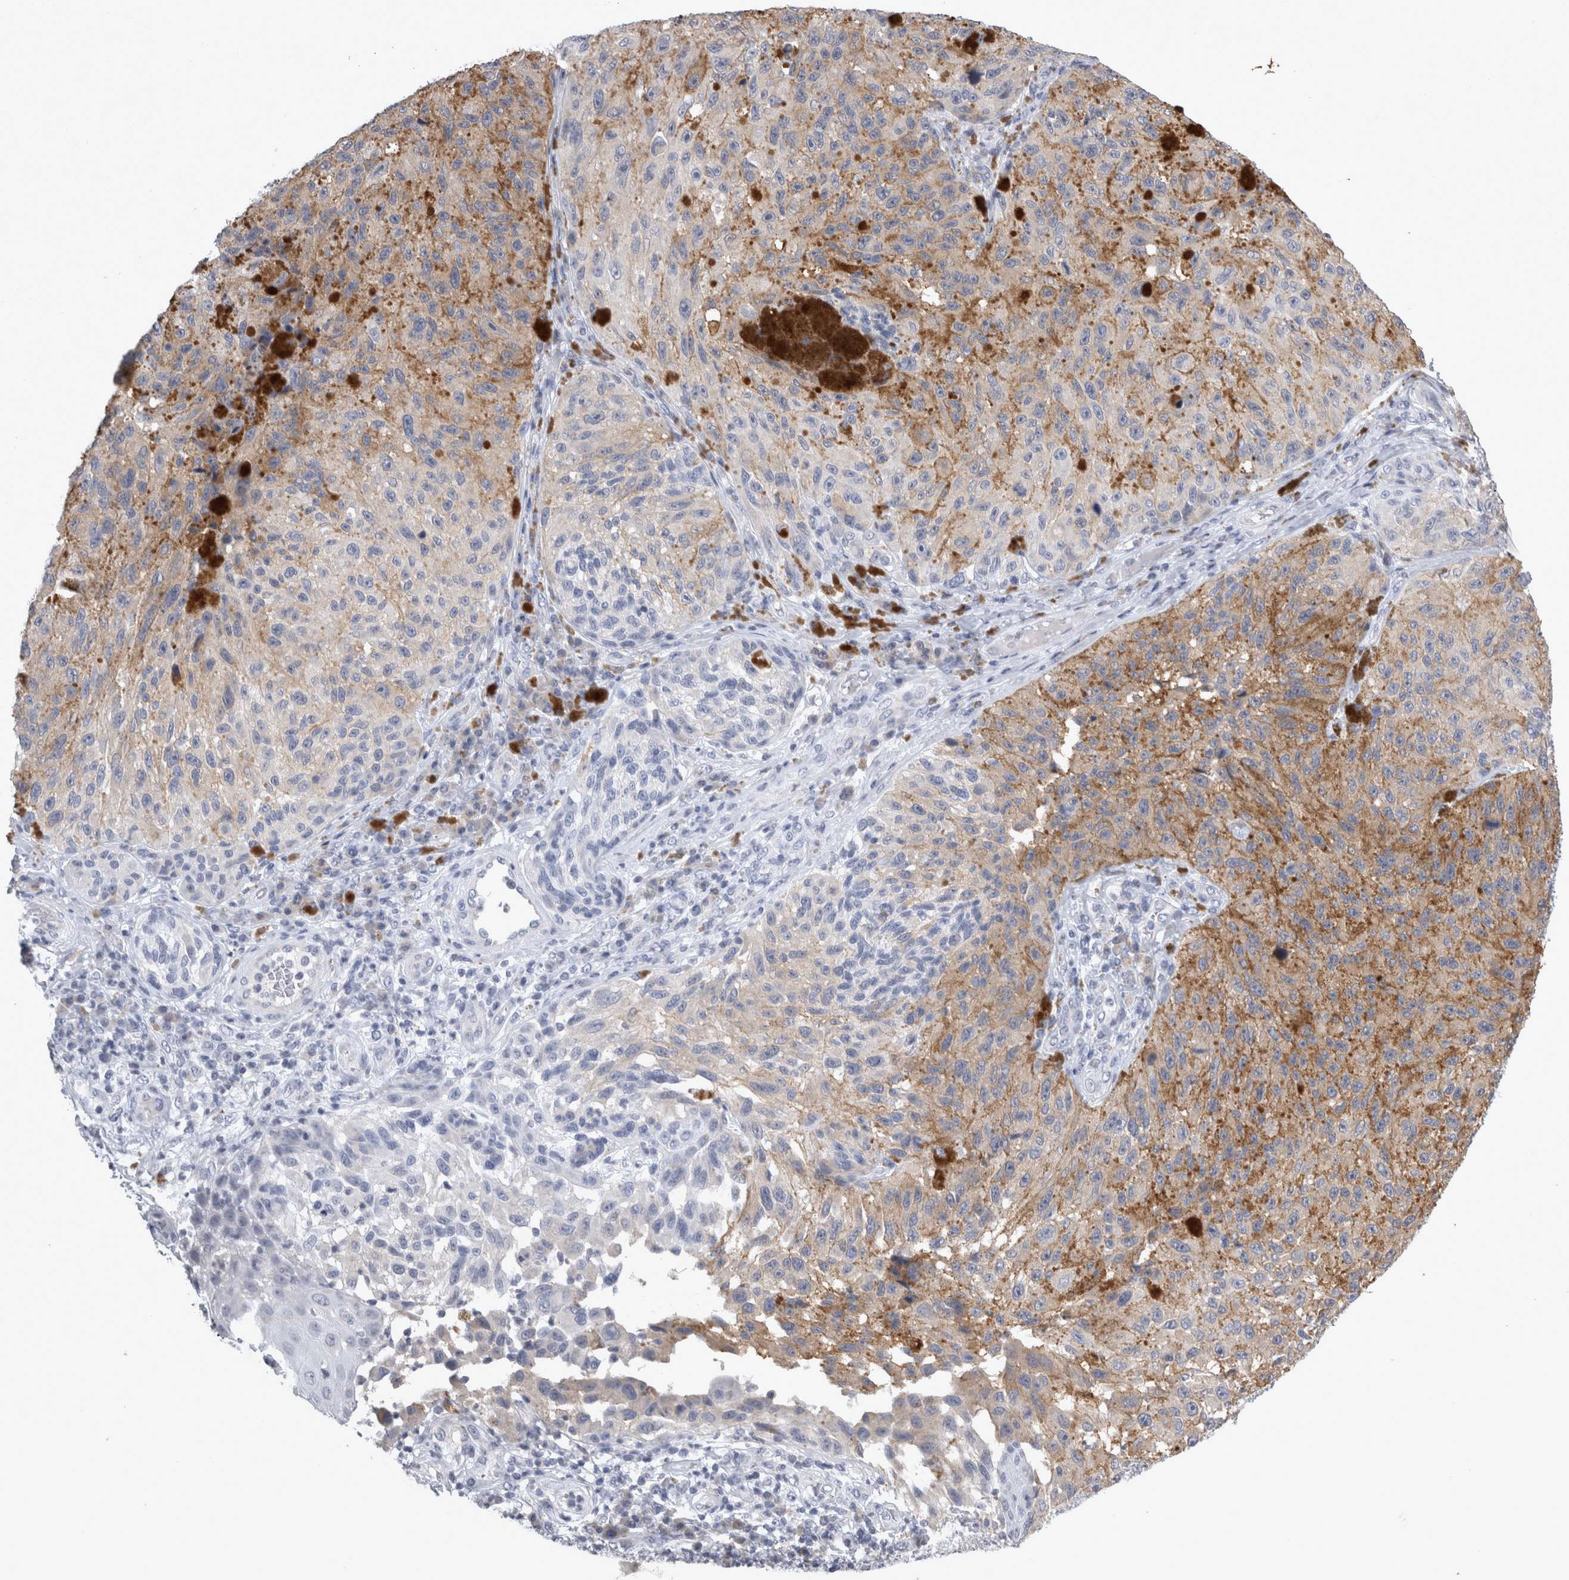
{"staining": {"intensity": "weak", "quantity": "25%-75%", "location": "cytoplasmic/membranous"}, "tissue": "melanoma", "cell_type": "Tumor cells", "image_type": "cancer", "snomed": [{"axis": "morphology", "description": "Malignant melanoma, NOS"}, {"axis": "topography", "description": "Skin"}], "caption": "About 25%-75% of tumor cells in human malignant melanoma reveal weak cytoplasmic/membranous protein positivity as visualized by brown immunohistochemical staining.", "gene": "TCAP", "patient": {"sex": "female", "age": 73}}